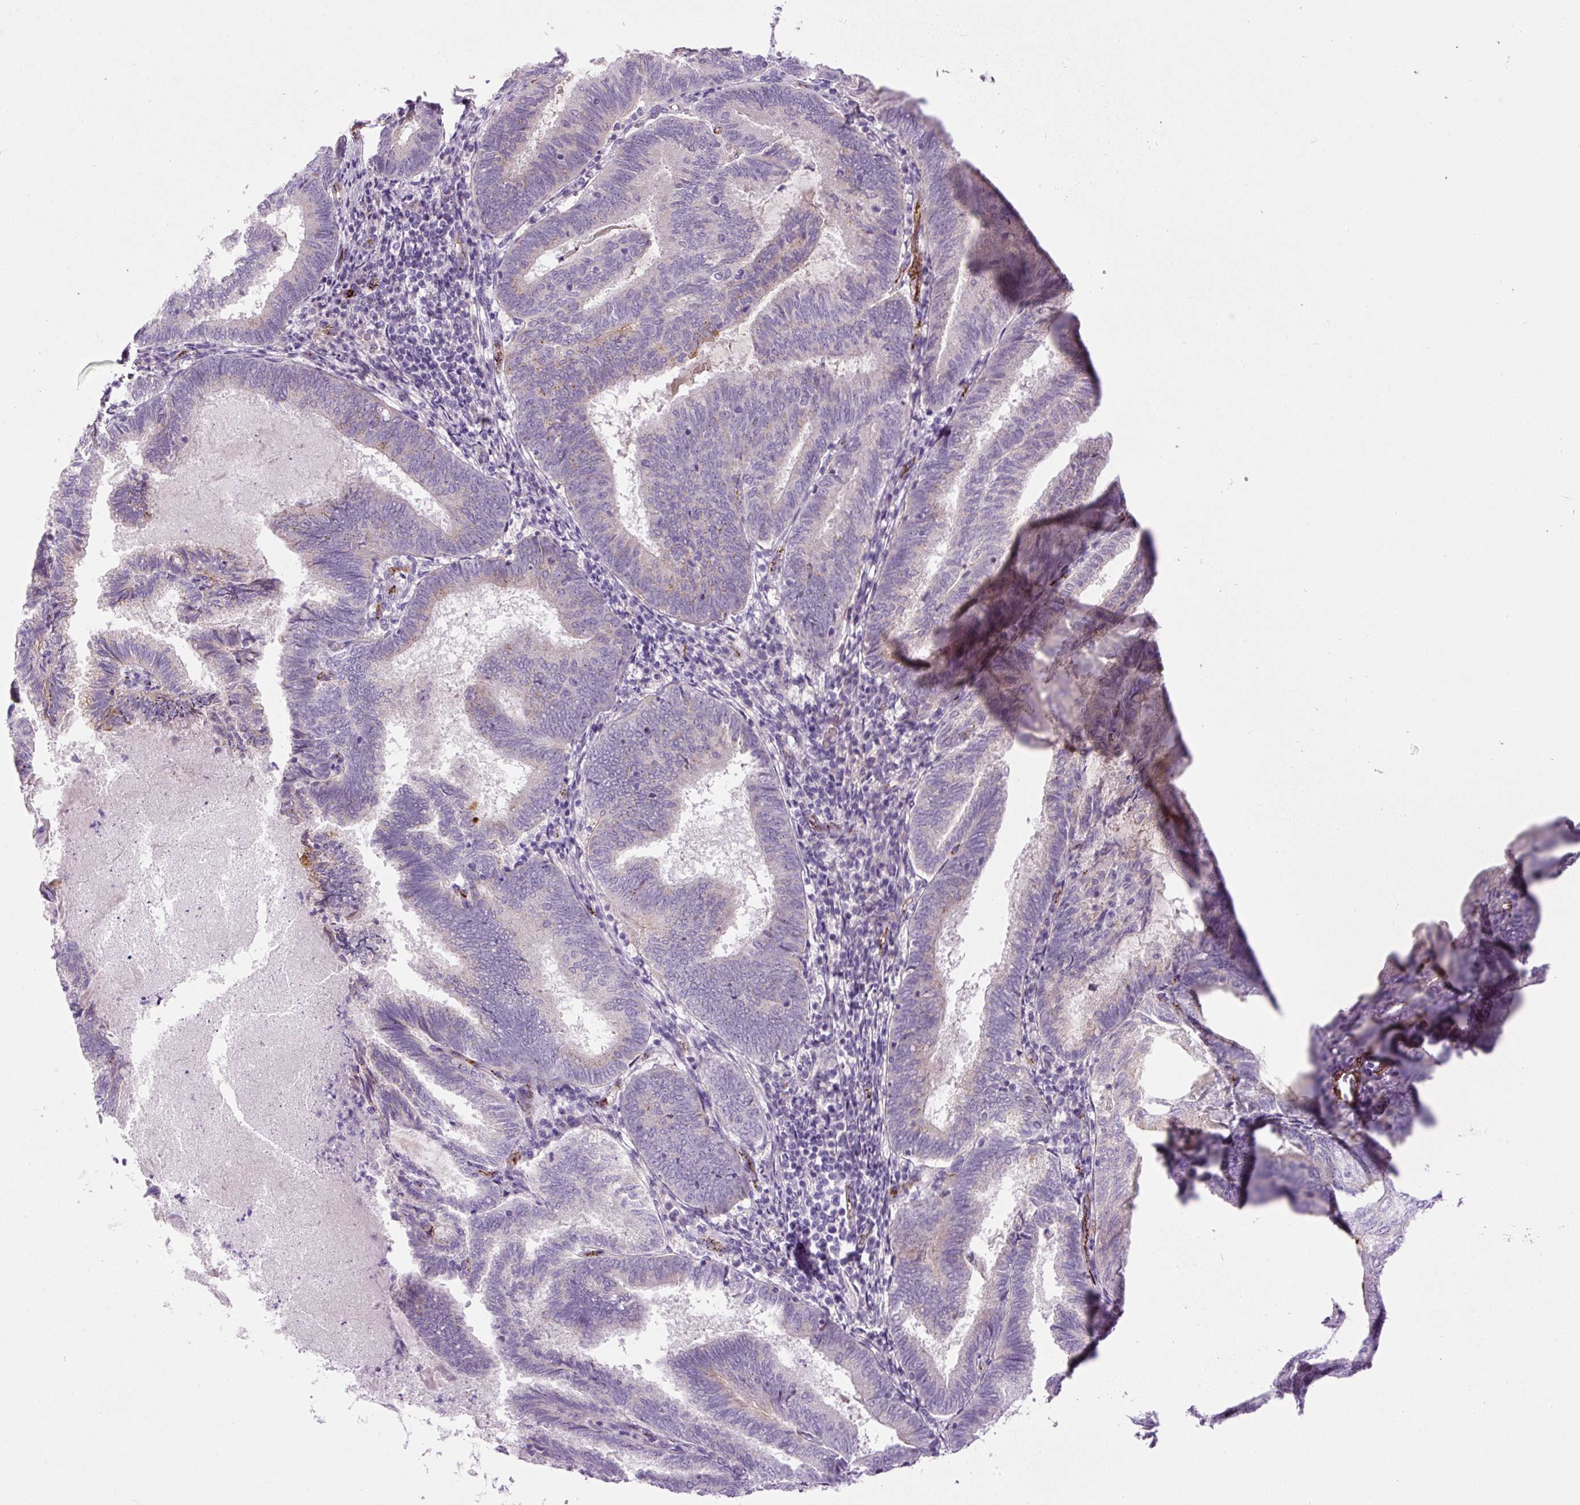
{"staining": {"intensity": "negative", "quantity": "none", "location": "none"}, "tissue": "endometrial cancer", "cell_type": "Tumor cells", "image_type": "cancer", "snomed": [{"axis": "morphology", "description": "Adenocarcinoma, NOS"}, {"axis": "topography", "description": "Endometrium"}], "caption": "Endometrial adenocarcinoma was stained to show a protein in brown. There is no significant staining in tumor cells.", "gene": "LEFTY2", "patient": {"sex": "female", "age": 80}}